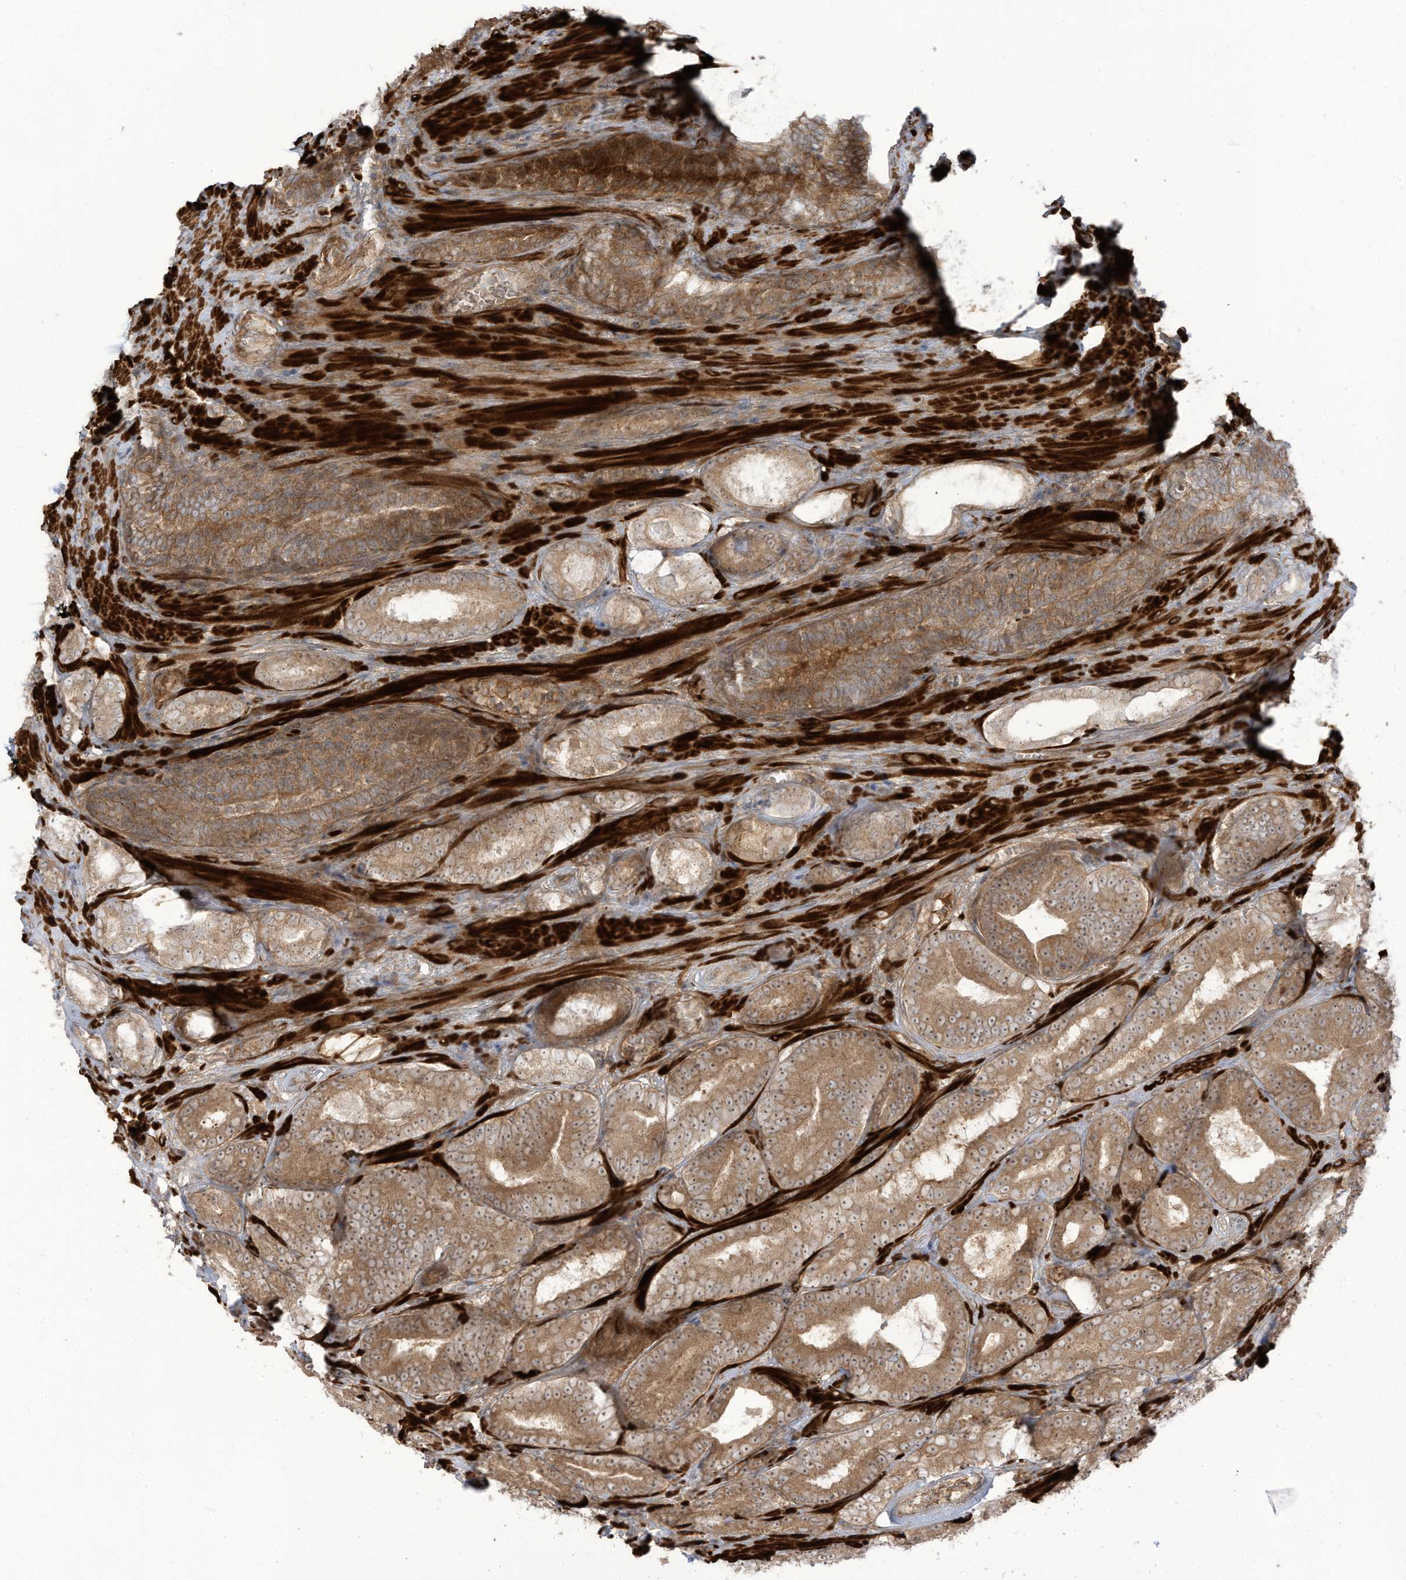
{"staining": {"intensity": "moderate", "quantity": ">75%", "location": "cytoplasmic/membranous"}, "tissue": "prostate cancer", "cell_type": "Tumor cells", "image_type": "cancer", "snomed": [{"axis": "morphology", "description": "Adenocarcinoma, High grade"}, {"axis": "topography", "description": "Prostate"}], "caption": "The immunohistochemical stain labels moderate cytoplasmic/membranous expression in tumor cells of prostate cancer tissue. (brown staining indicates protein expression, while blue staining denotes nuclei).", "gene": "ENTR1", "patient": {"sex": "male", "age": 66}}